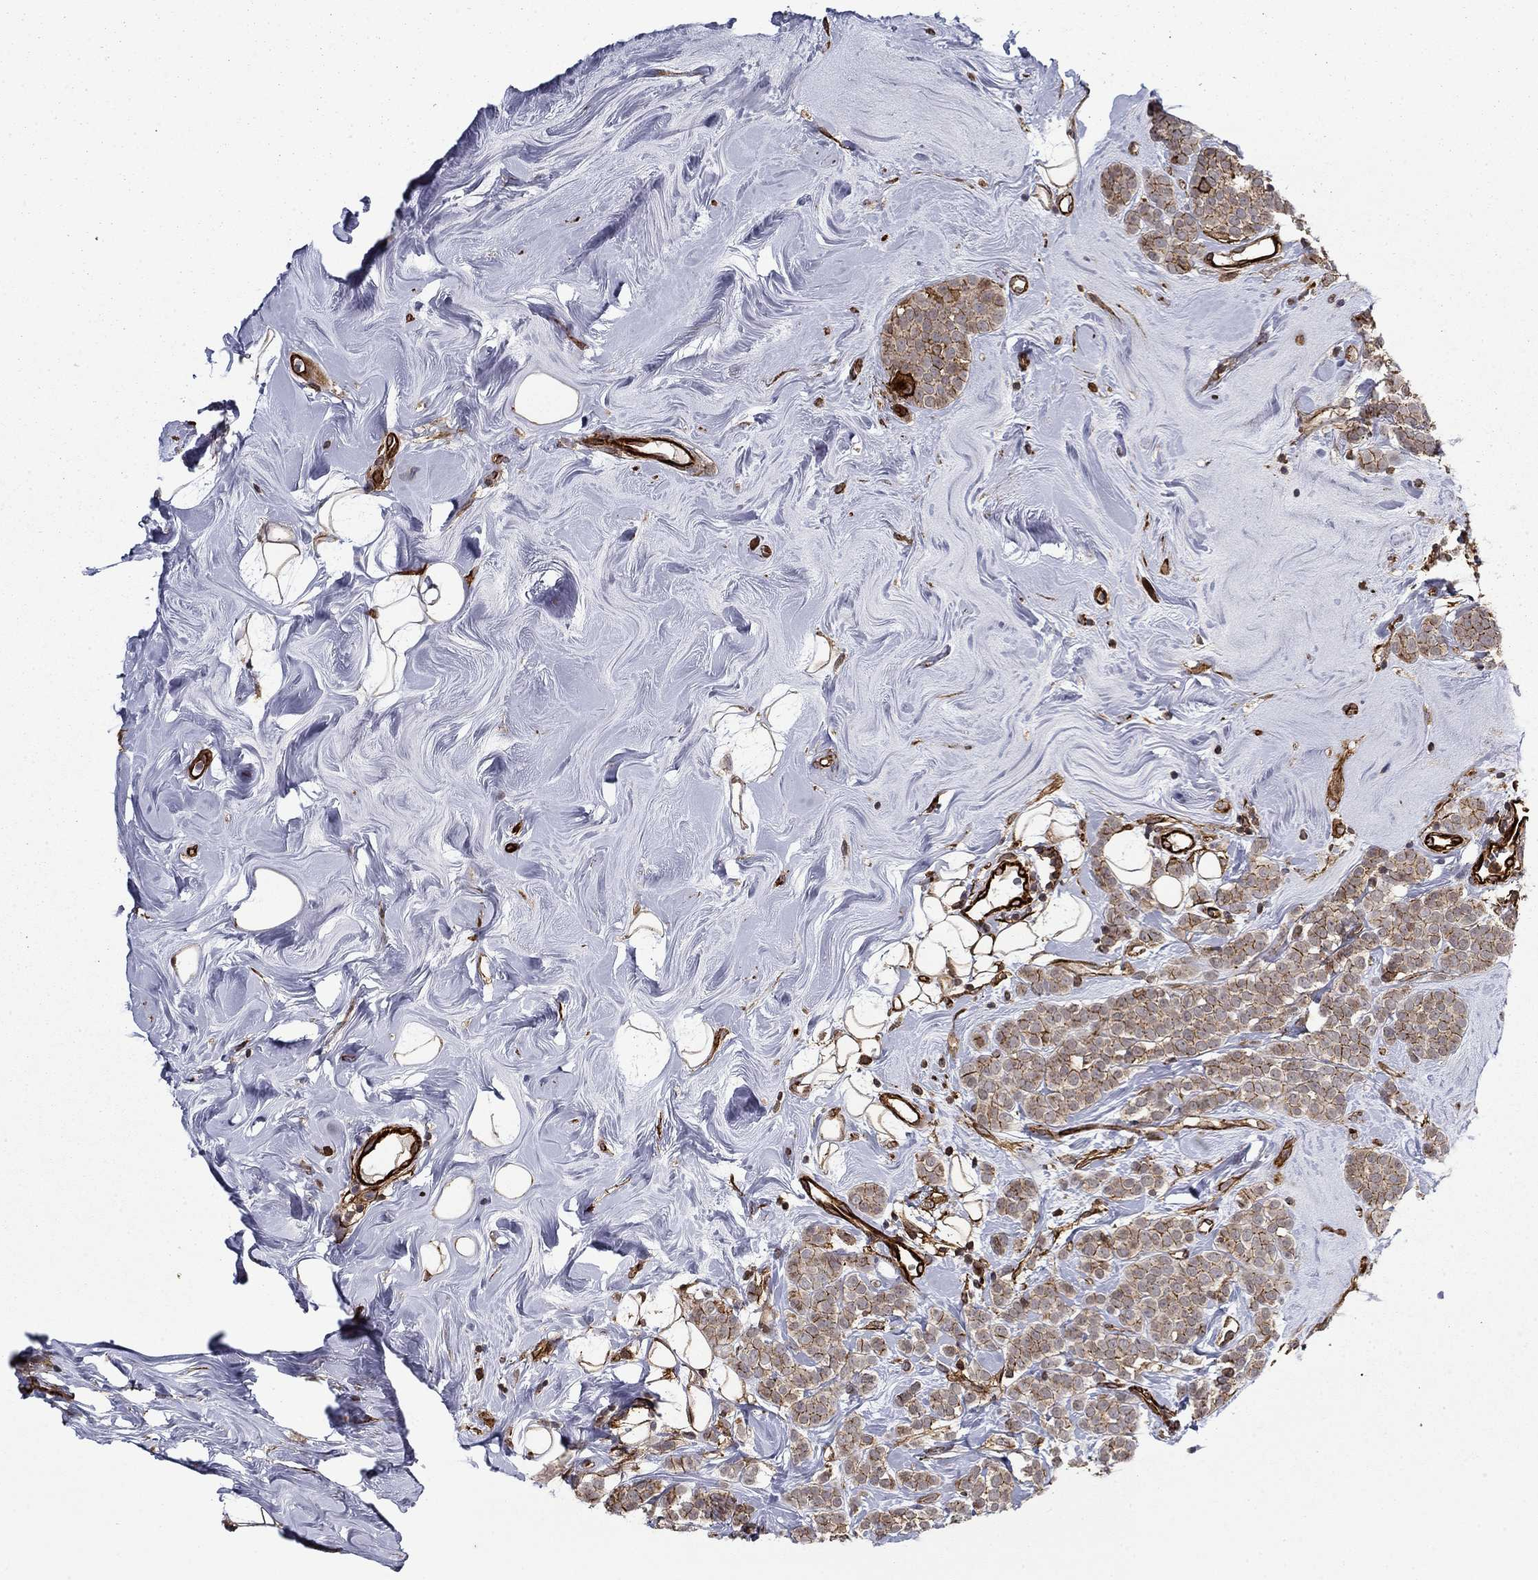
{"staining": {"intensity": "moderate", "quantity": "25%-75%", "location": "cytoplasmic/membranous"}, "tissue": "breast cancer", "cell_type": "Tumor cells", "image_type": "cancer", "snomed": [{"axis": "morphology", "description": "Lobular carcinoma"}, {"axis": "topography", "description": "Breast"}], "caption": "The image reveals a brown stain indicating the presence of a protein in the cytoplasmic/membranous of tumor cells in breast lobular carcinoma.", "gene": "ADM", "patient": {"sex": "female", "age": 49}}